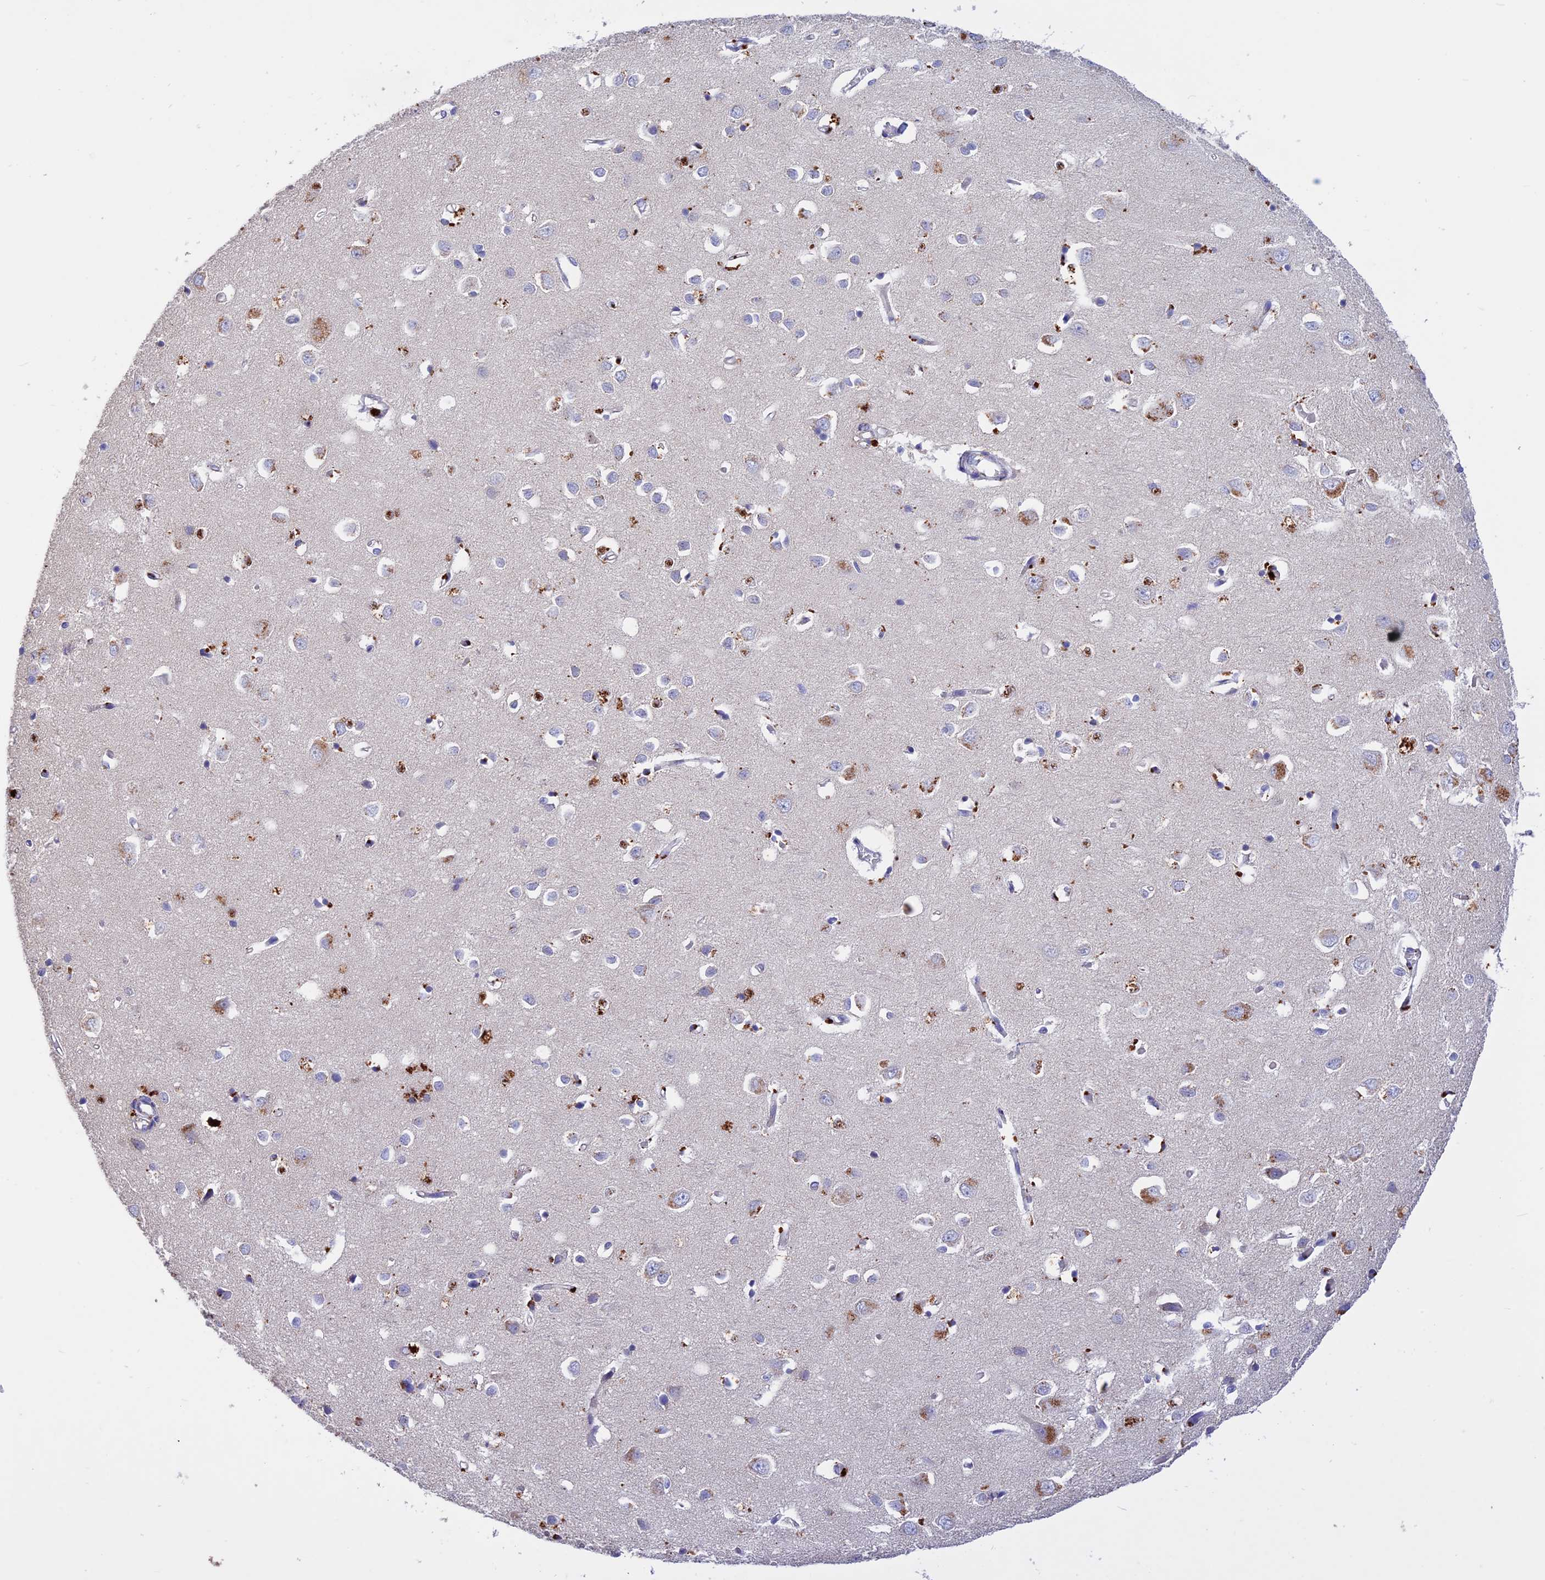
{"staining": {"intensity": "weak", "quantity": "25%-75%", "location": "cytoplasmic/membranous"}, "tissue": "cerebral cortex", "cell_type": "Endothelial cells", "image_type": "normal", "snomed": [{"axis": "morphology", "description": "Normal tissue, NOS"}, {"axis": "topography", "description": "Cerebral cortex"}], "caption": "Immunohistochemical staining of unremarkable cerebral cortex demonstrates low levels of weak cytoplasmic/membranous positivity in approximately 25%-75% of endothelial cells.", "gene": "GK5", "patient": {"sex": "female", "age": 64}}